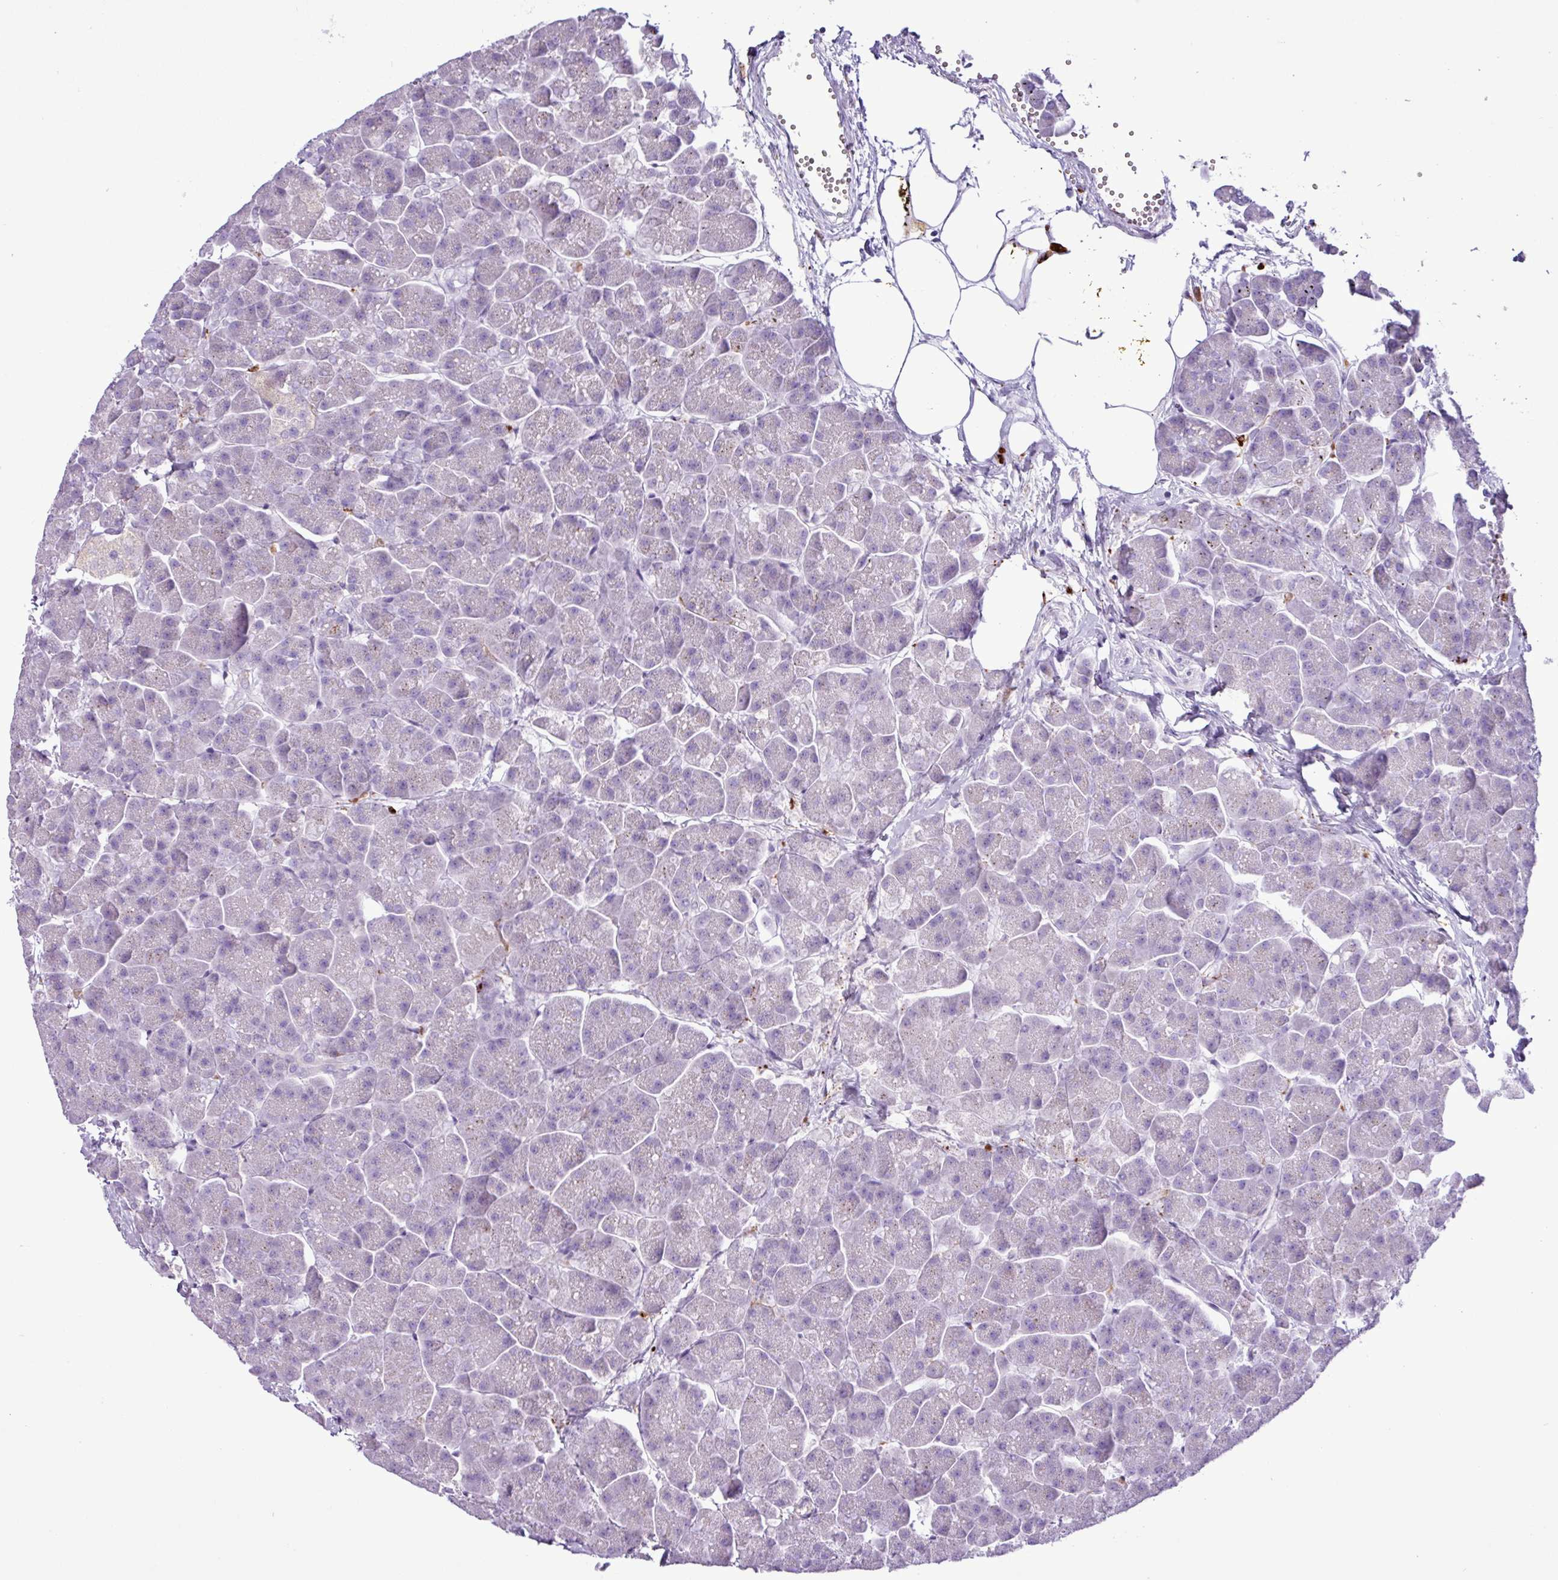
{"staining": {"intensity": "negative", "quantity": "none", "location": "none"}, "tissue": "pancreas", "cell_type": "Exocrine glandular cells", "image_type": "normal", "snomed": [{"axis": "morphology", "description": "Normal tissue, NOS"}, {"axis": "topography", "description": "Pancreas"}, {"axis": "topography", "description": "Peripheral nerve tissue"}], "caption": "DAB immunohistochemical staining of benign pancreas reveals no significant positivity in exocrine glandular cells.", "gene": "TMEM200C", "patient": {"sex": "male", "age": 54}}